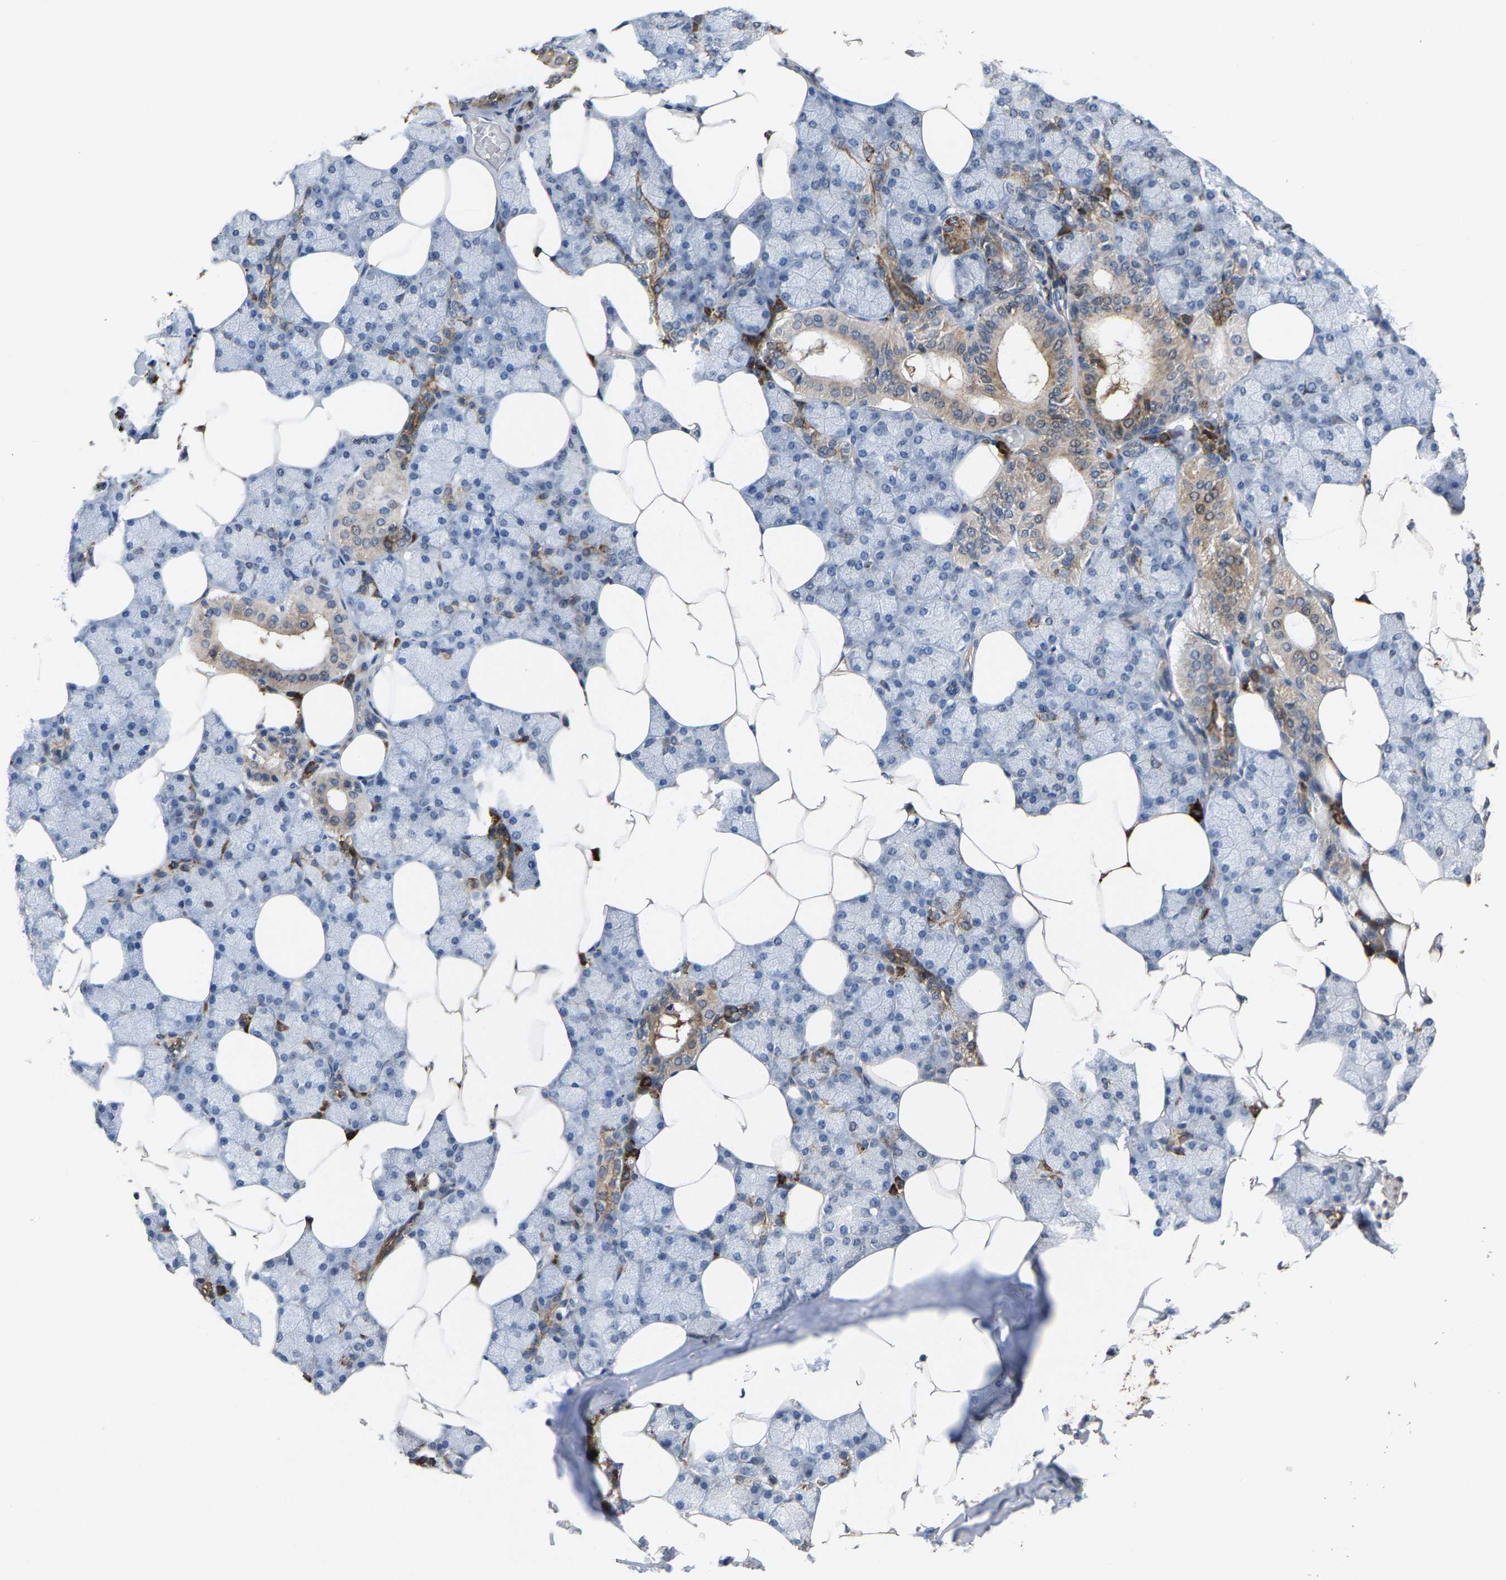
{"staining": {"intensity": "moderate", "quantity": "25%-75%", "location": "cytoplasmic/membranous"}, "tissue": "salivary gland", "cell_type": "Glandular cells", "image_type": "normal", "snomed": [{"axis": "morphology", "description": "Normal tissue, NOS"}, {"axis": "topography", "description": "Salivary gland"}], "caption": "Immunohistochemistry (IHC) (DAB) staining of benign salivary gland shows moderate cytoplasmic/membranous protein expression in about 25%-75% of glandular cells.", "gene": "FGD3", "patient": {"sex": "male", "age": 62}}